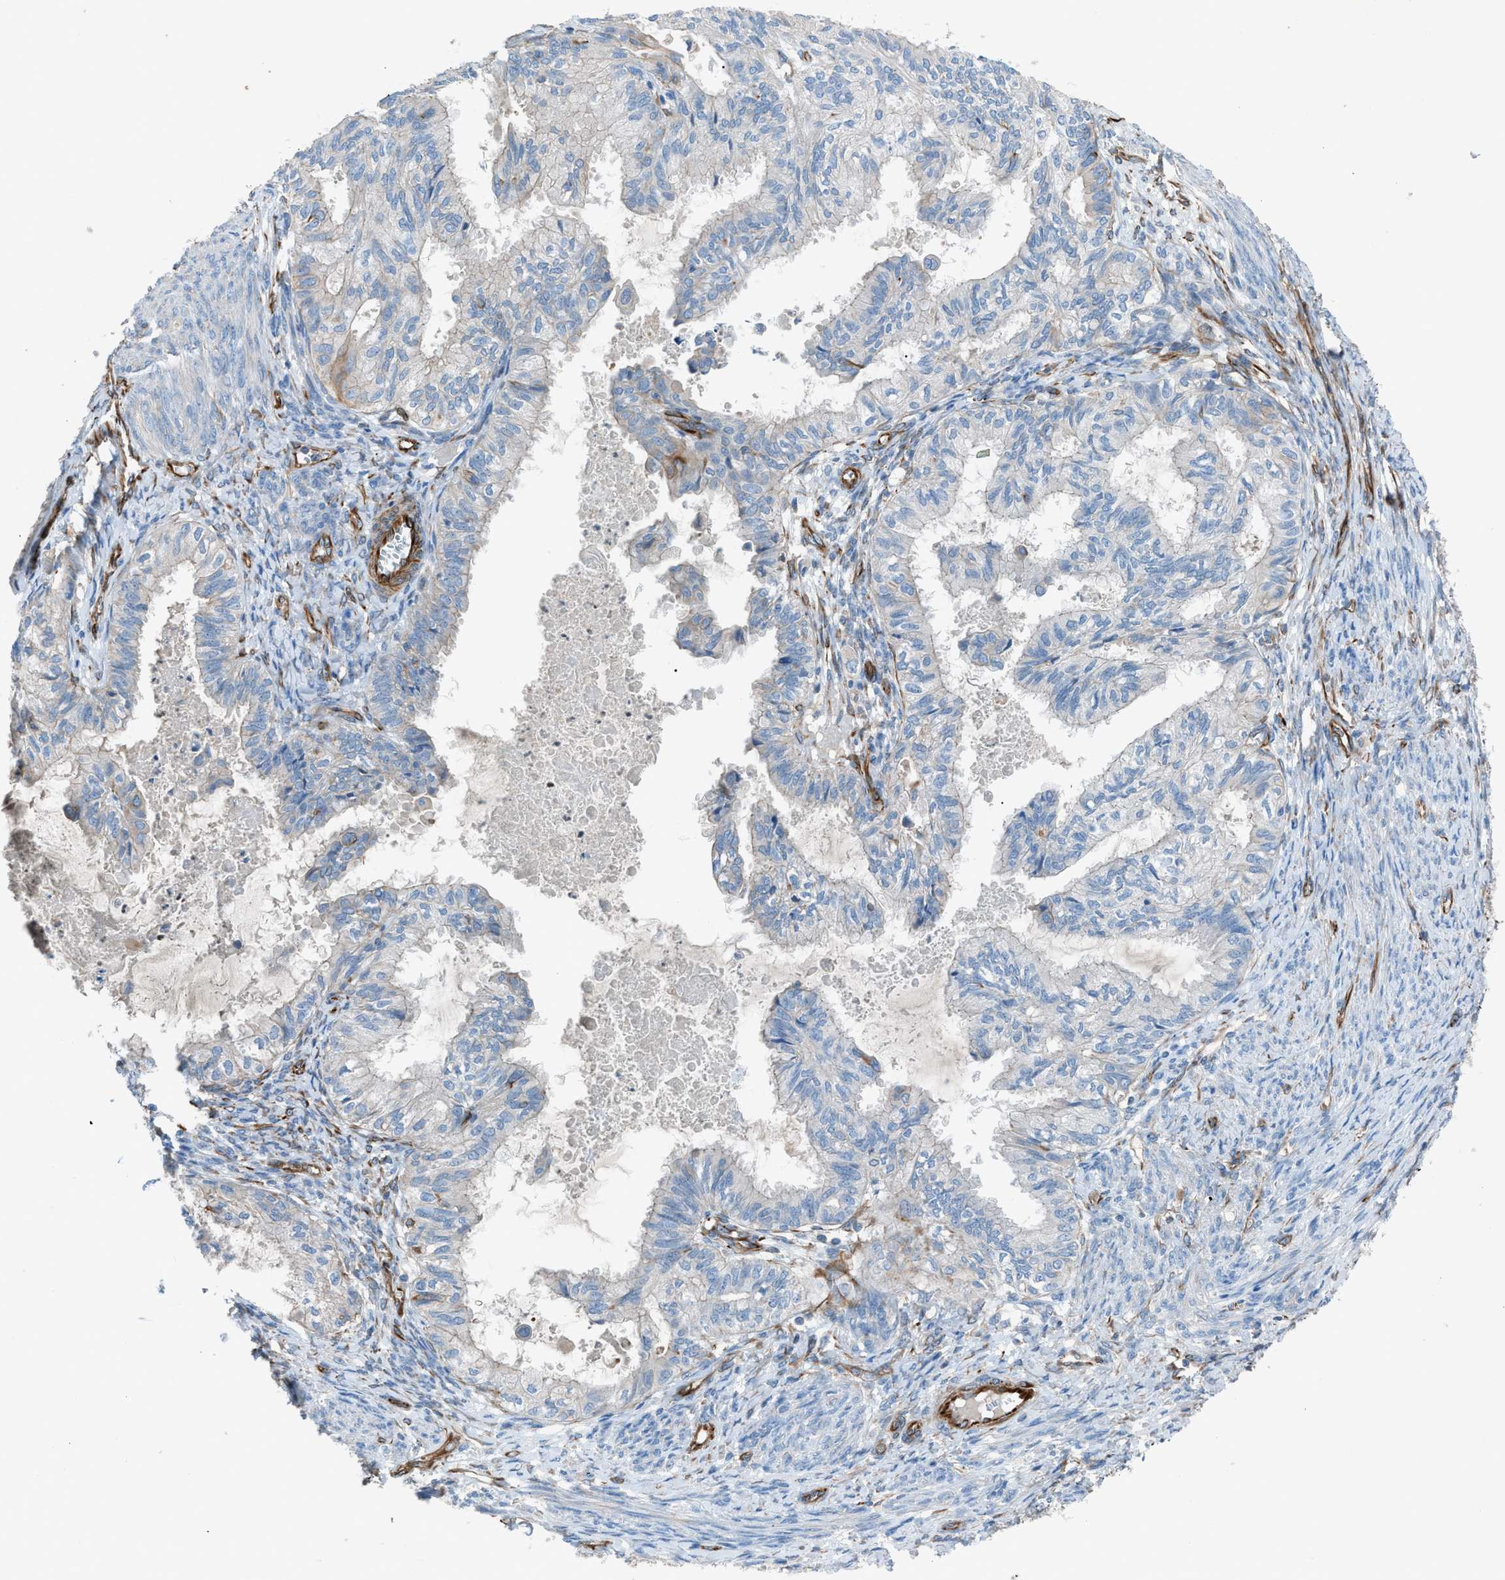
{"staining": {"intensity": "negative", "quantity": "none", "location": "none"}, "tissue": "cervical cancer", "cell_type": "Tumor cells", "image_type": "cancer", "snomed": [{"axis": "morphology", "description": "Normal tissue, NOS"}, {"axis": "morphology", "description": "Adenocarcinoma, NOS"}, {"axis": "topography", "description": "Cervix"}, {"axis": "topography", "description": "Endometrium"}], "caption": "IHC image of cervical adenocarcinoma stained for a protein (brown), which exhibits no positivity in tumor cells.", "gene": "CABP7", "patient": {"sex": "female", "age": 86}}